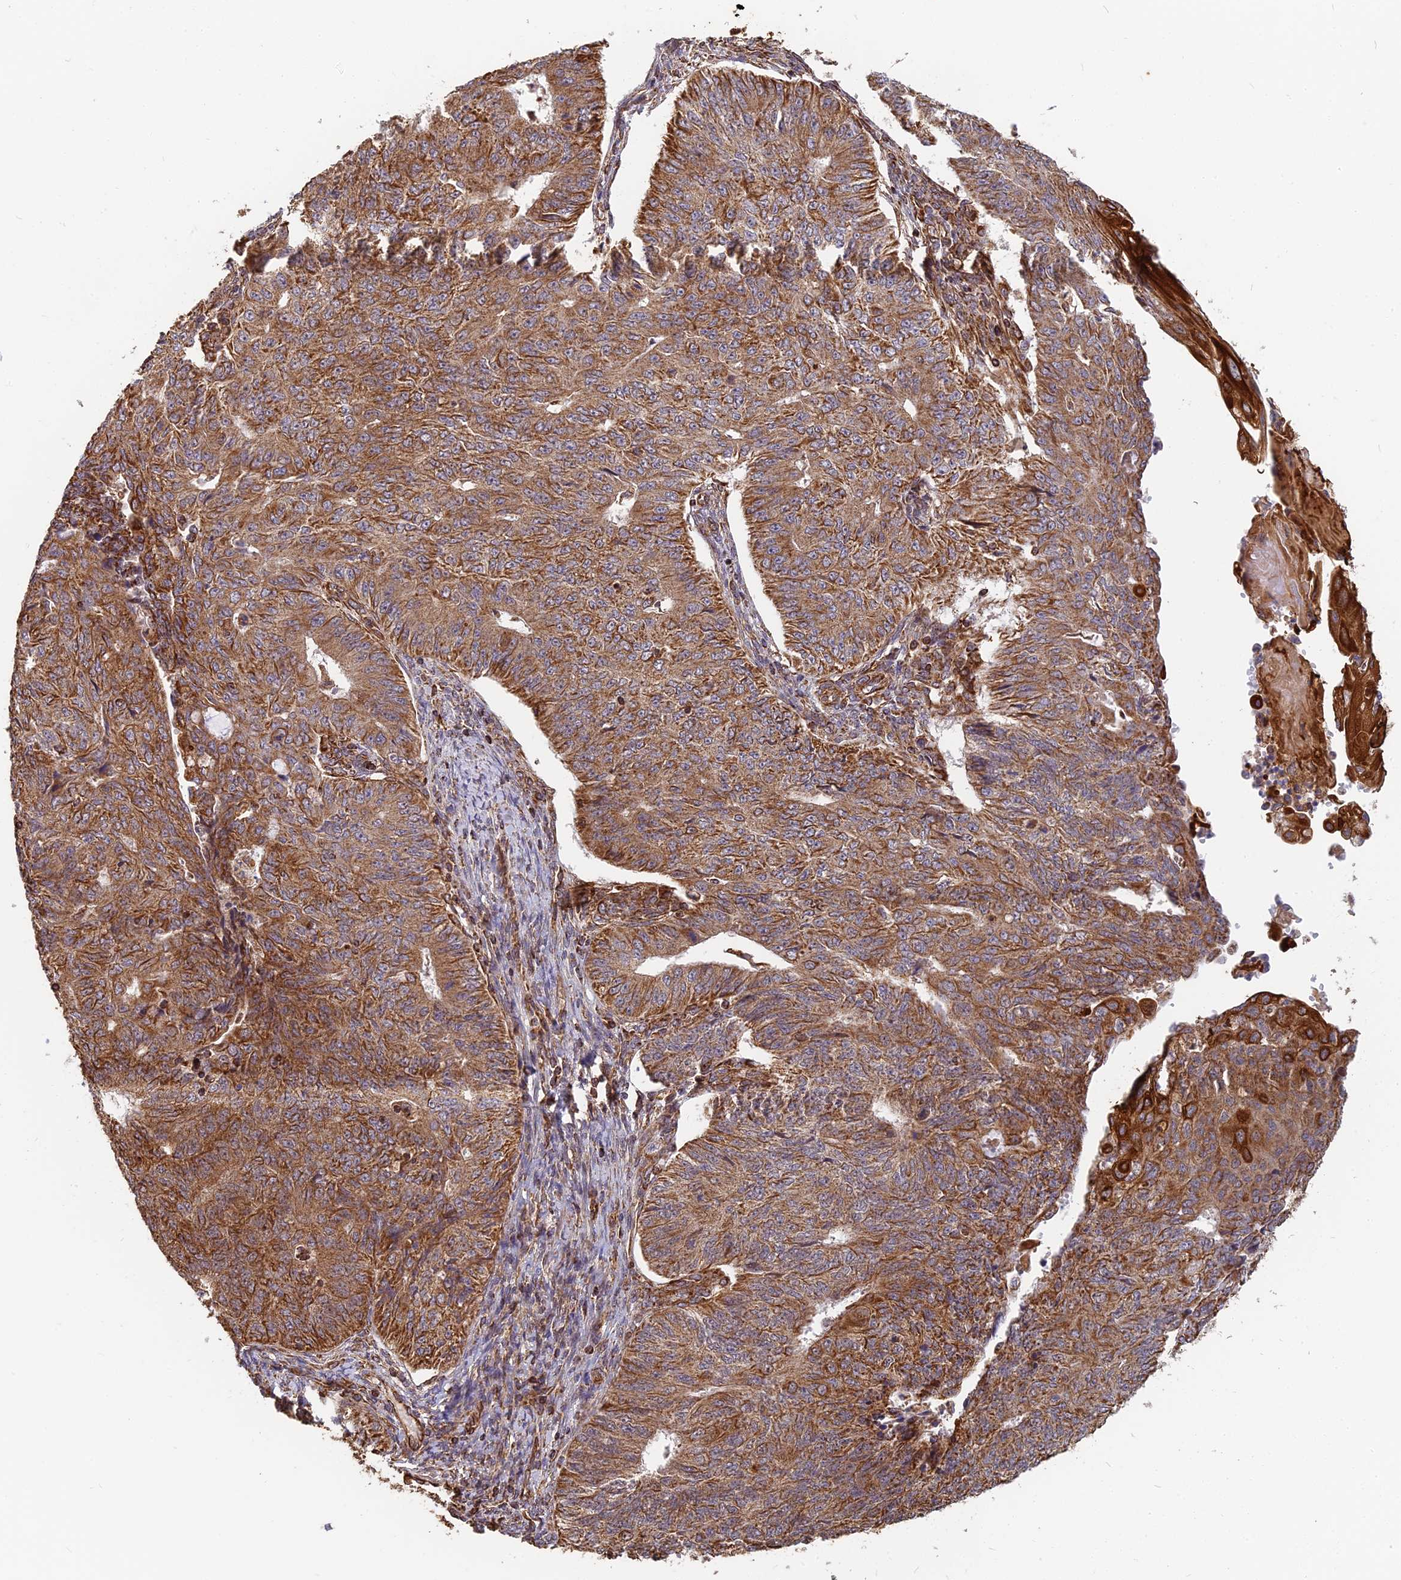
{"staining": {"intensity": "moderate", "quantity": ">75%", "location": "cytoplasmic/membranous"}, "tissue": "endometrial cancer", "cell_type": "Tumor cells", "image_type": "cancer", "snomed": [{"axis": "morphology", "description": "Adenocarcinoma, NOS"}, {"axis": "topography", "description": "Endometrium"}], "caption": "Endometrial cancer (adenocarcinoma) tissue demonstrates moderate cytoplasmic/membranous staining in approximately >75% of tumor cells, visualized by immunohistochemistry.", "gene": "DSTYK", "patient": {"sex": "female", "age": 32}}